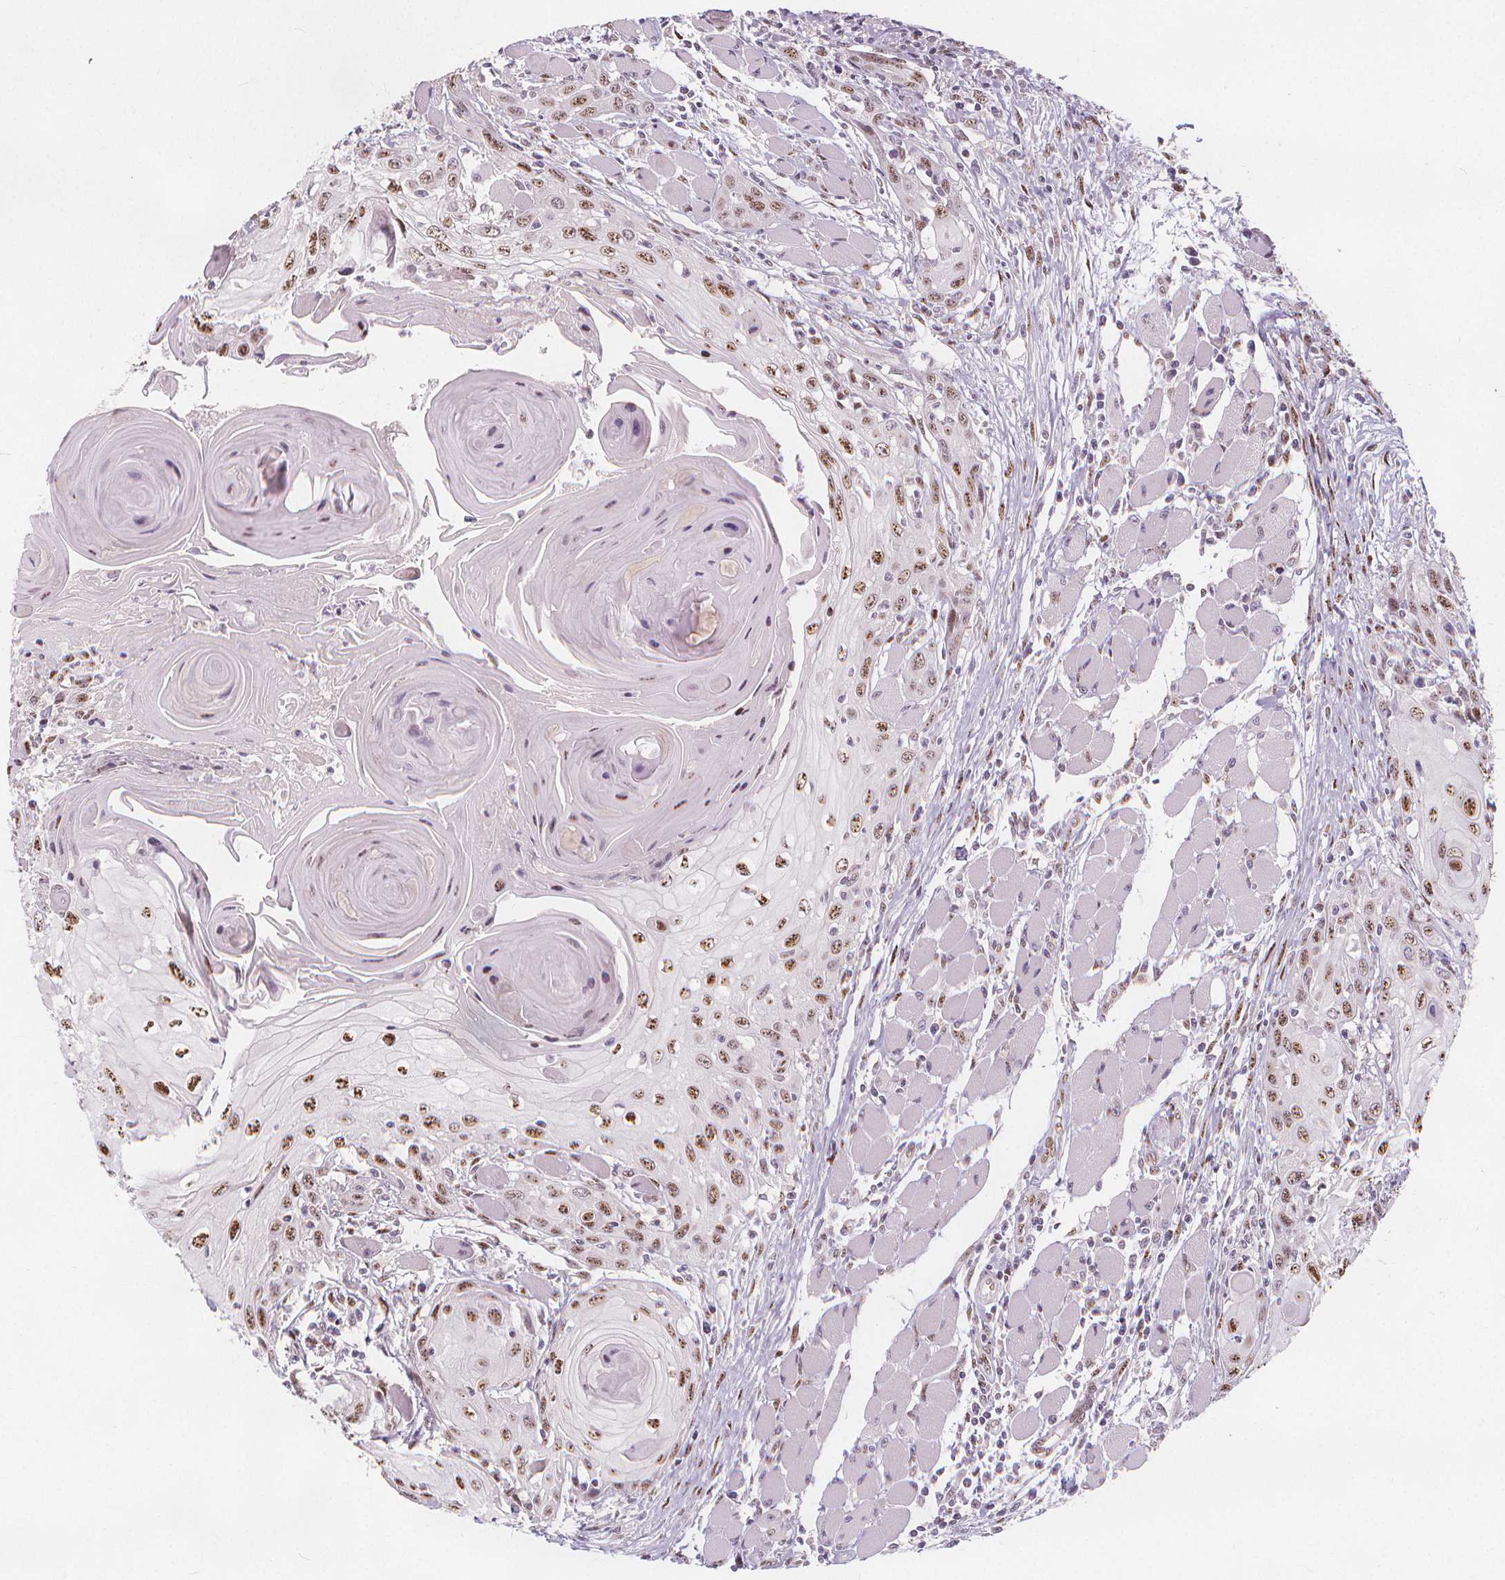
{"staining": {"intensity": "moderate", "quantity": ">75%", "location": "nuclear"}, "tissue": "head and neck cancer", "cell_type": "Tumor cells", "image_type": "cancer", "snomed": [{"axis": "morphology", "description": "Squamous cell carcinoma, NOS"}, {"axis": "topography", "description": "Head-Neck"}], "caption": "Protein analysis of squamous cell carcinoma (head and neck) tissue demonstrates moderate nuclear expression in about >75% of tumor cells.", "gene": "DRC3", "patient": {"sex": "female", "age": 80}}